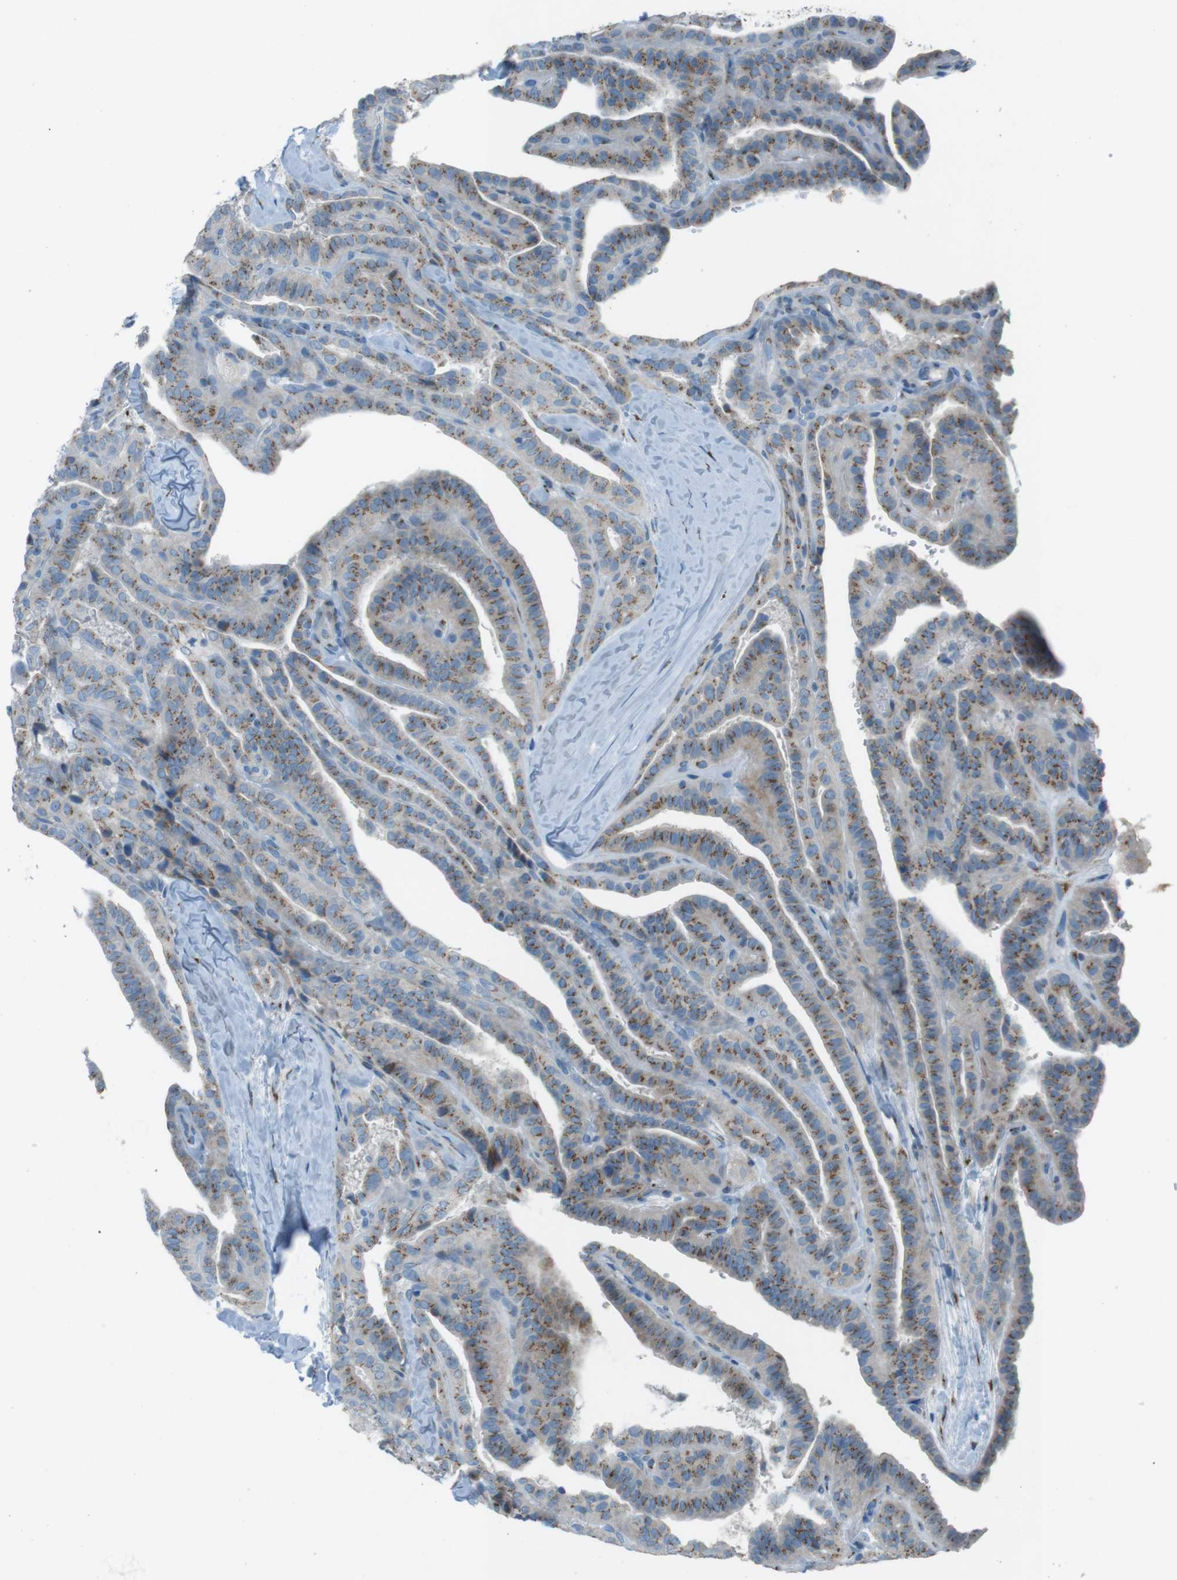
{"staining": {"intensity": "moderate", "quantity": ">75%", "location": "cytoplasmic/membranous"}, "tissue": "thyroid cancer", "cell_type": "Tumor cells", "image_type": "cancer", "snomed": [{"axis": "morphology", "description": "Papillary adenocarcinoma, NOS"}, {"axis": "topography", "description": "Thyroid gland"}], "caption": "This is an image of immunohistochemistry staining of thyroid cancer, which shows moderate expression in the cytoplasmic/membranous of tumor cells.", "gene": "TXNDC15", "patient": {"sex": "male", "age": 77}}